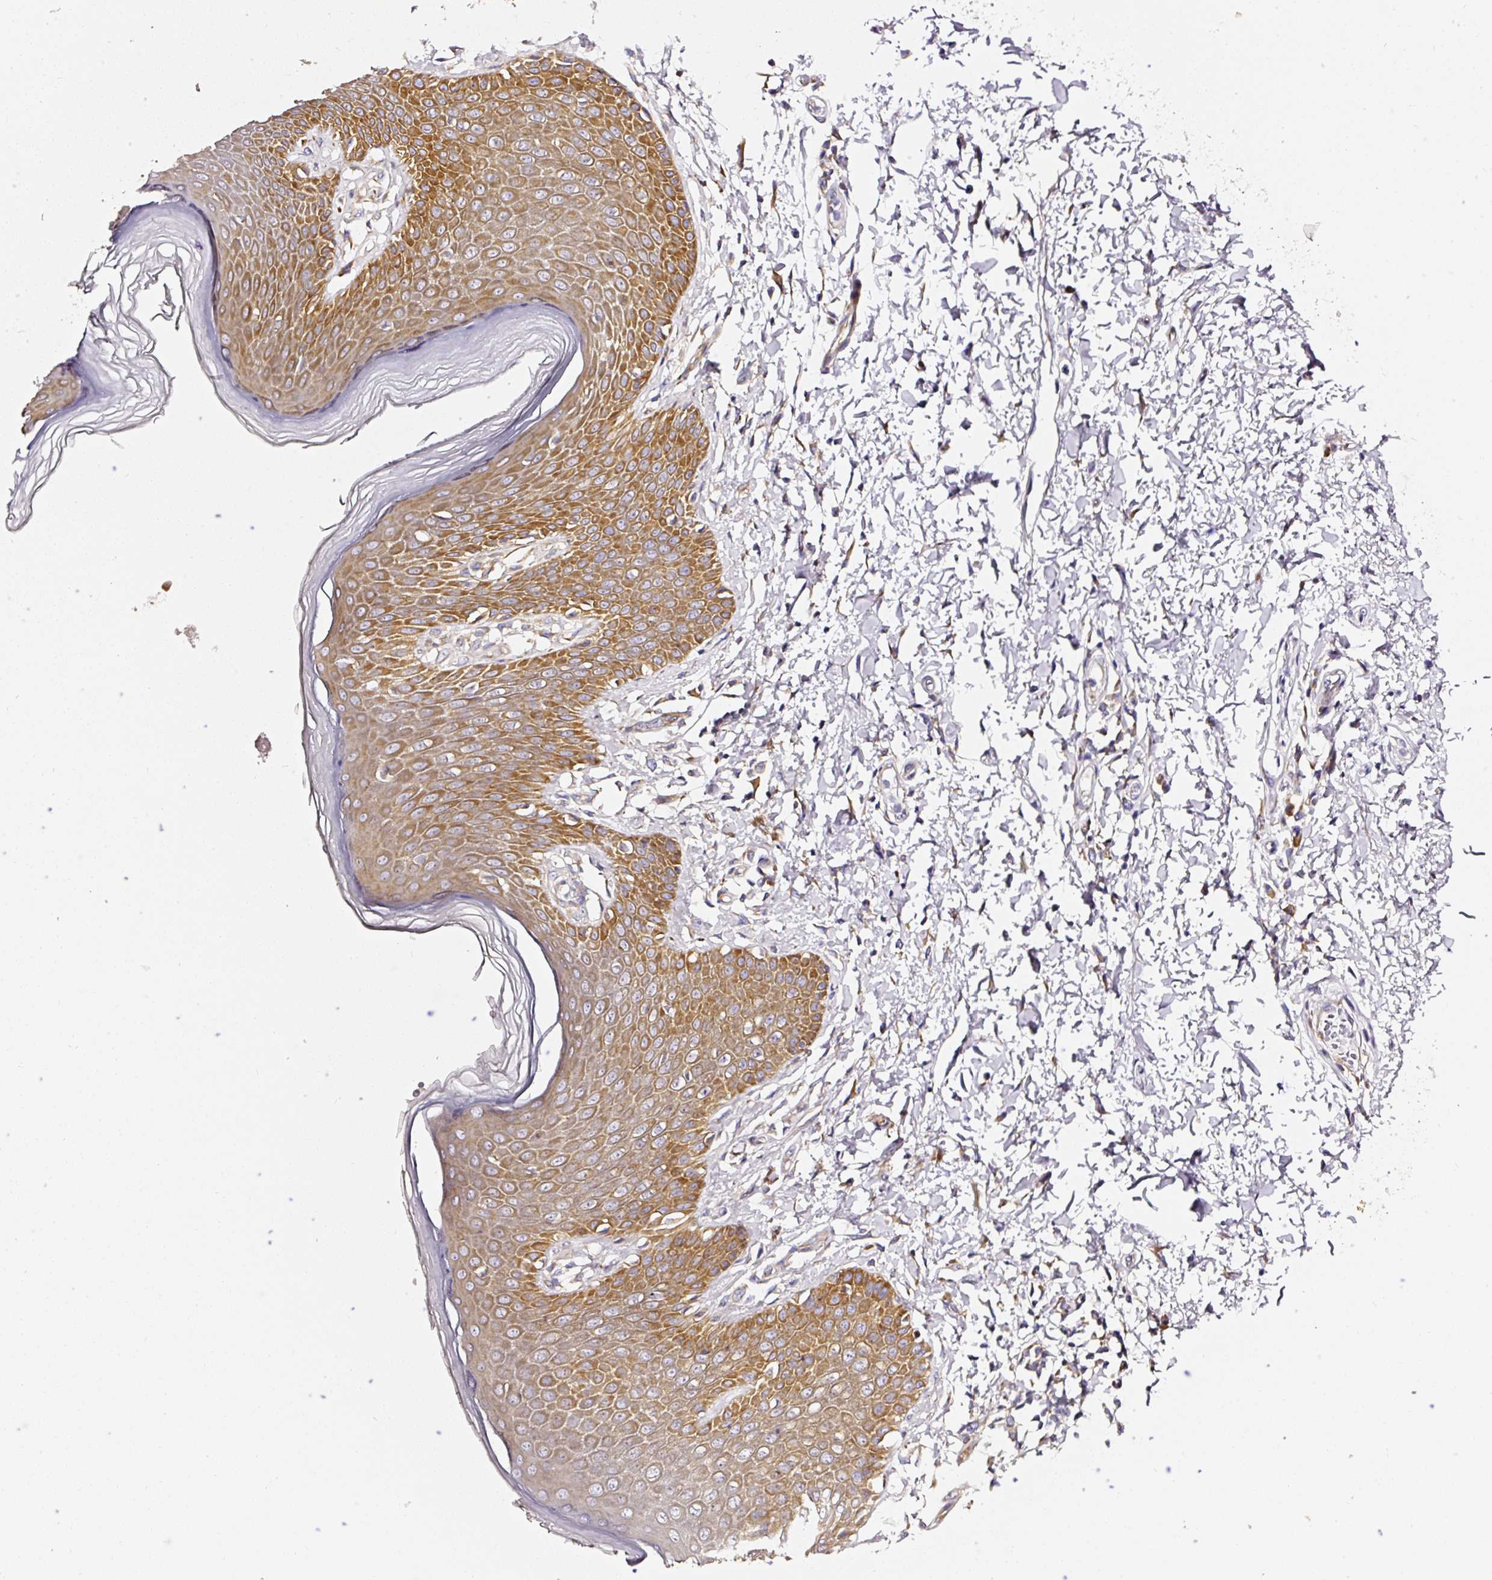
{"staining": {"intensity": "strong", "quantity": "25%-75%", "location": "cytoplasmic/membranous"}, "tissue": "skin", "cell_type": "Epidermal cells", "image_type": "normal", "snomed": [{"axis": "morphology", "description": "Normal tissue, NOS"}, {"axis": "topography", "description": "Peripheral nerve tissue"}], "caption": "Unremarkable skin demonstrates strong cytoplasmic/membranous positivity in approximately 25%-75% of epidermal cells.", "gene": "RPL10A", "patient": {"sex": "male", "age": 51}}